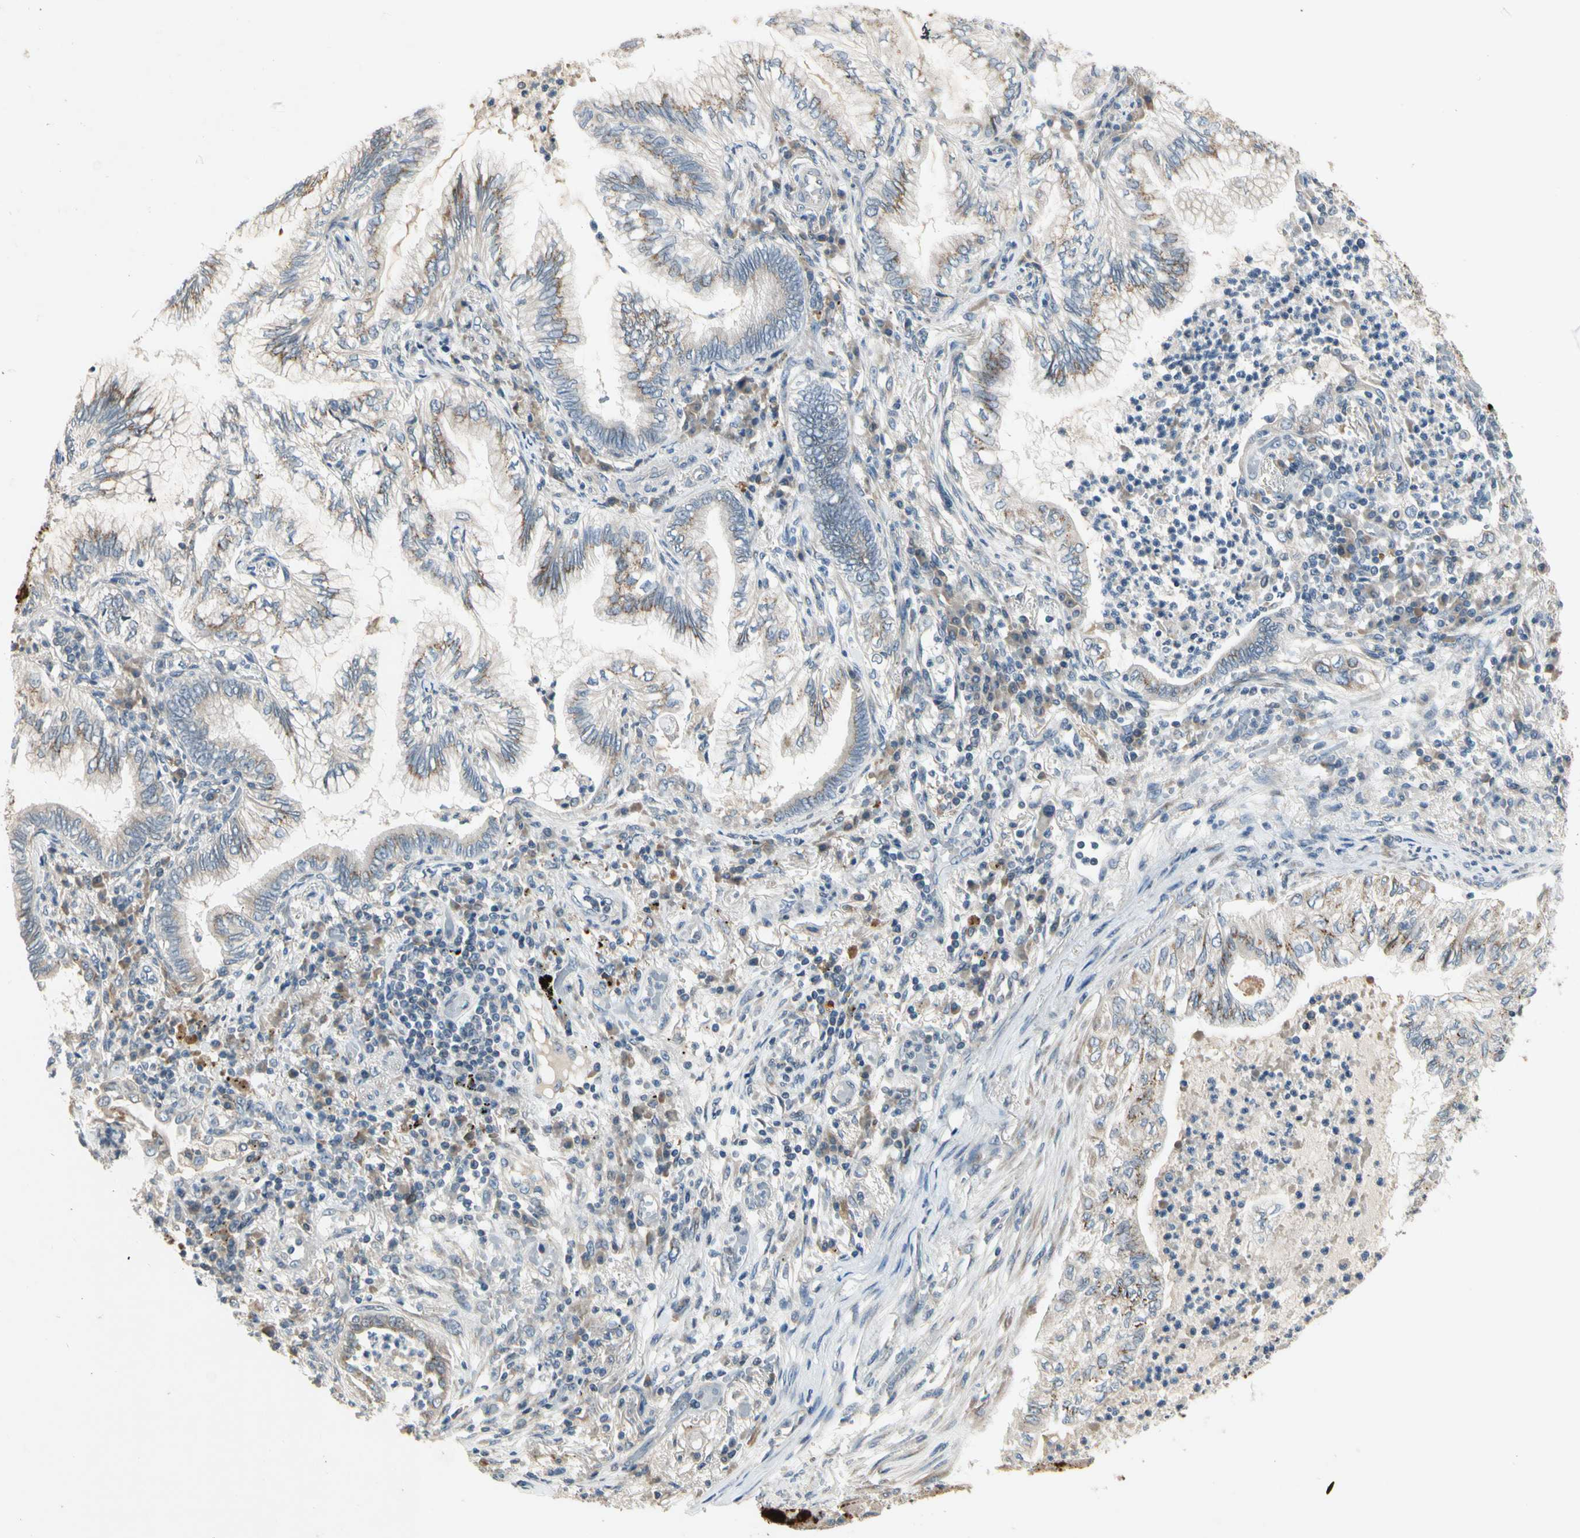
{"staining": {"intensity": "moderate", "quantity": ">75%", "location": "cytoplasmic/membranous"}, "tissue": "lung cancer", "cell_type": "Tumor cells", "image_type": "cancer", "snomed": [{"axis": "morphology", "description": "Normal tissue, NOS"}, {"axis": "morphology", "description": "Adenocarcinoma, NOS"}, {"axis": "topography", "description": "Bronchus"}, {"axis": "topography", "description": "Lung"}], "caption": "This histopathology image displays adenocarcinoma (lung) stained with immunohistochemistry (IHC) to label a protein in brown. The cytoplasmic/membranous of tumor cells show moderate positivity for the protein. Nuclei are counter-stained blue.", "gene": "RPS6KB2", "patient": {"sex": "female", "age": 70}}